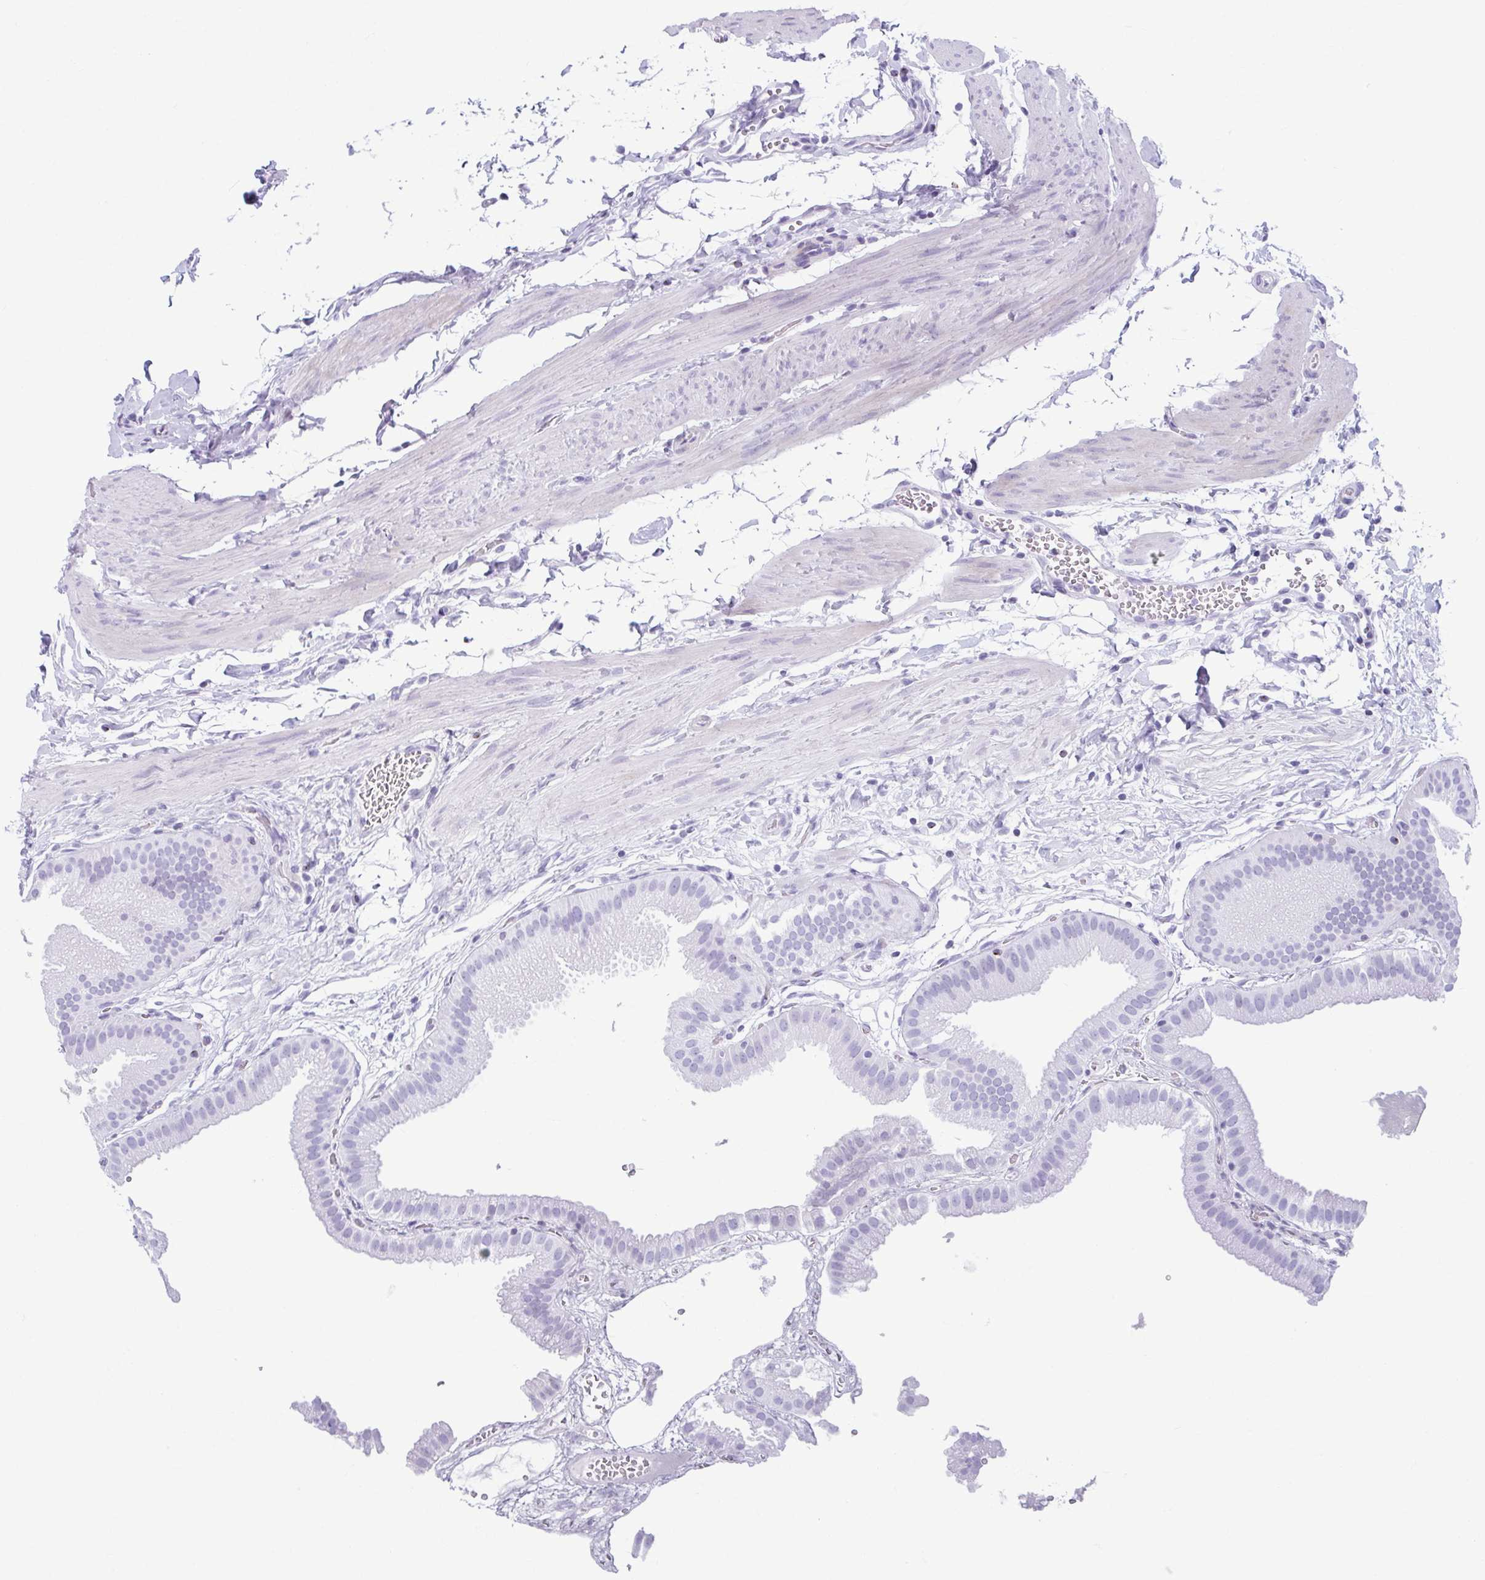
{"staining": {"intensity": "negative", "quantity": "none", "location": "none"}, "tissue": "gallbladder", "cell_type": "Glandular cells", "image_type": "normal", "snomed": [{"axis": "morphology", "description": "Normal tissue, NOS"}, {"axis": "topography", "description": "Gallbladder"}], "caption": "There is no significant staining in glandular cells of gallbladder. The staining is performed using DAB (3,3'-diaminobenzidine) brown chromogen with nuclei counter-stained in using hematoxylin.", "gene": "TCEAL3", "patient": {"sex": "female", "age": 63}}